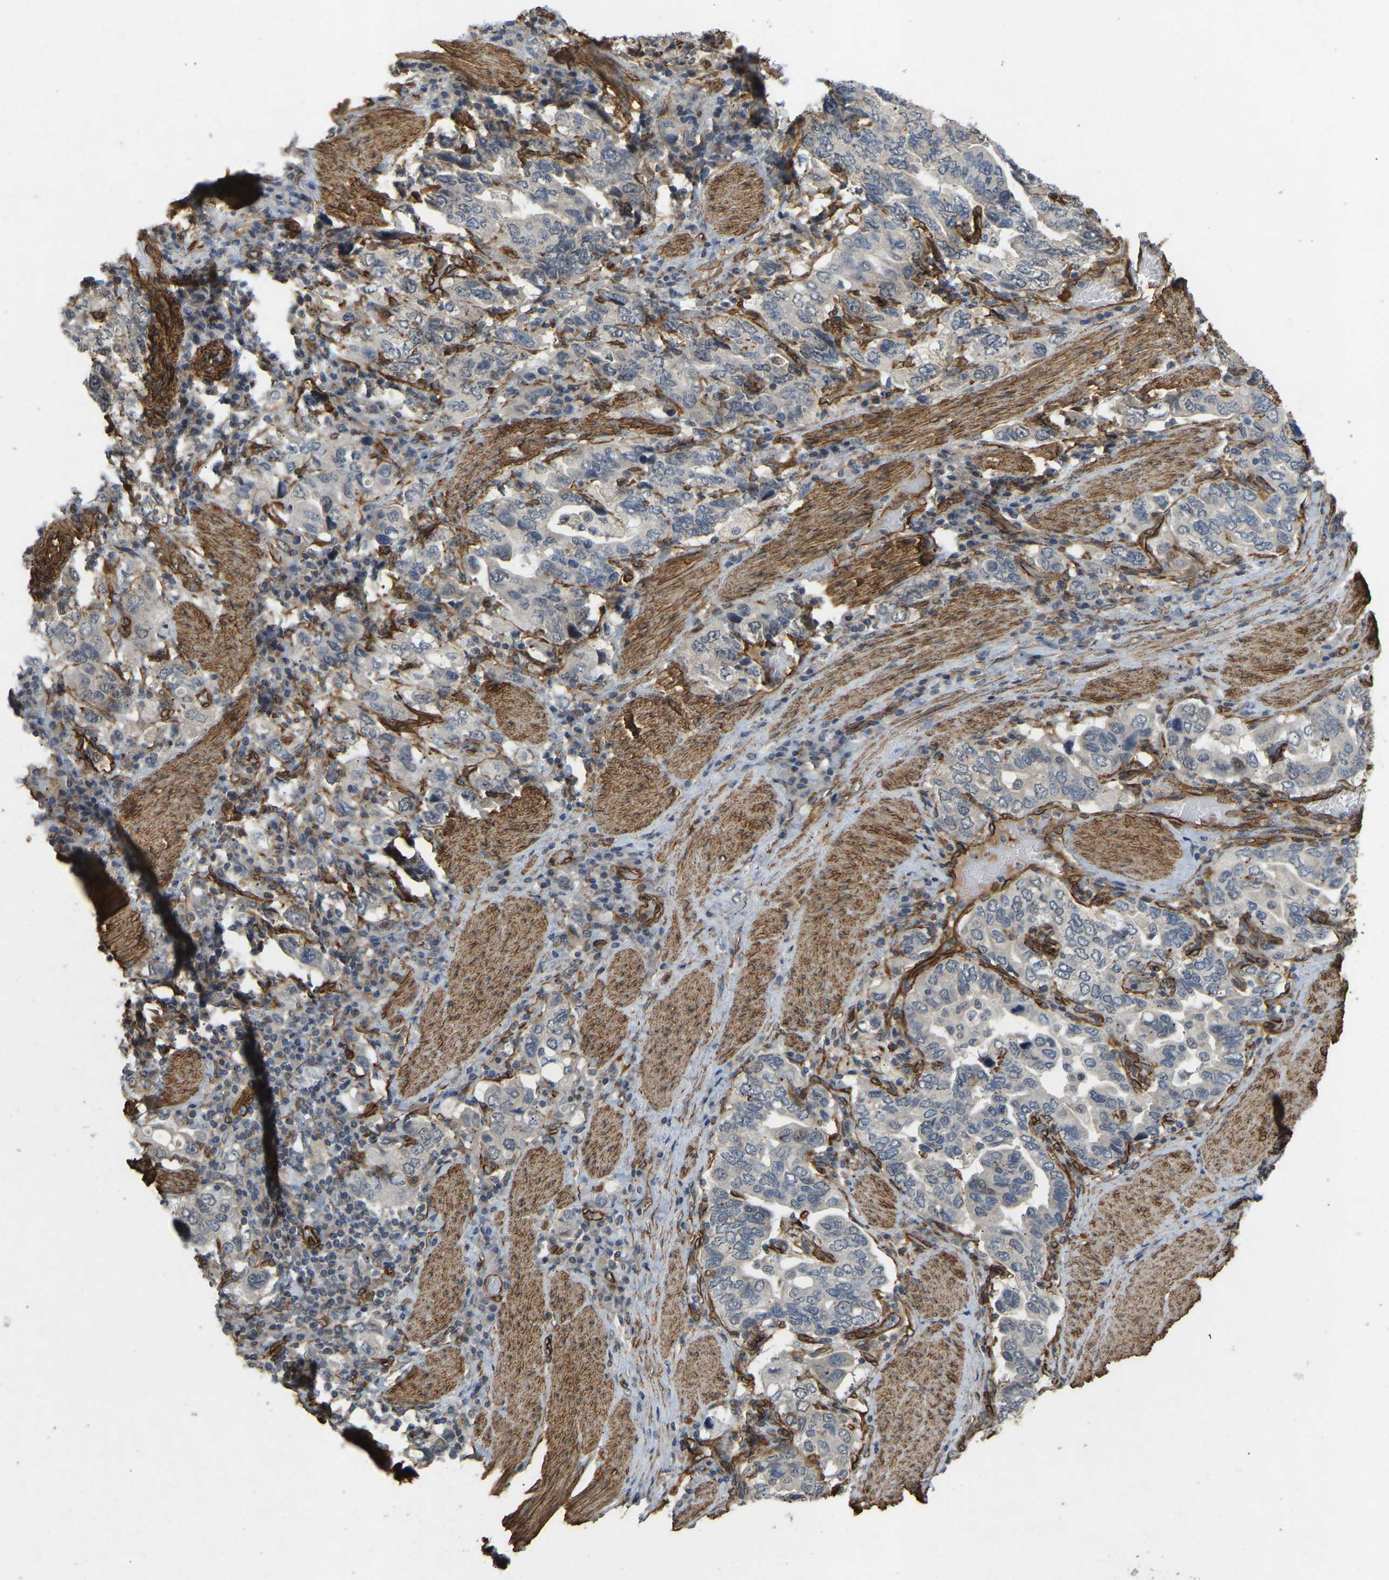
{"staining": {"intensity": "negative", "quantity": "none", "location": "none"}, "tissue": "stomach cancer", "cell_type": "Tumor cells", "image_type": "cancer", "snomed": [{"axis": "morphology", "description": "Adenocarcinoma, NOS"}, {"axis": "topography", "description": "Stomach, upper"}], "caption": "The photomicrograph exhibits no staining of tumor cells in adenocarcinoma (stomach).", "gene": "NMB", "patient": {"sex": "male", "age": 62}}